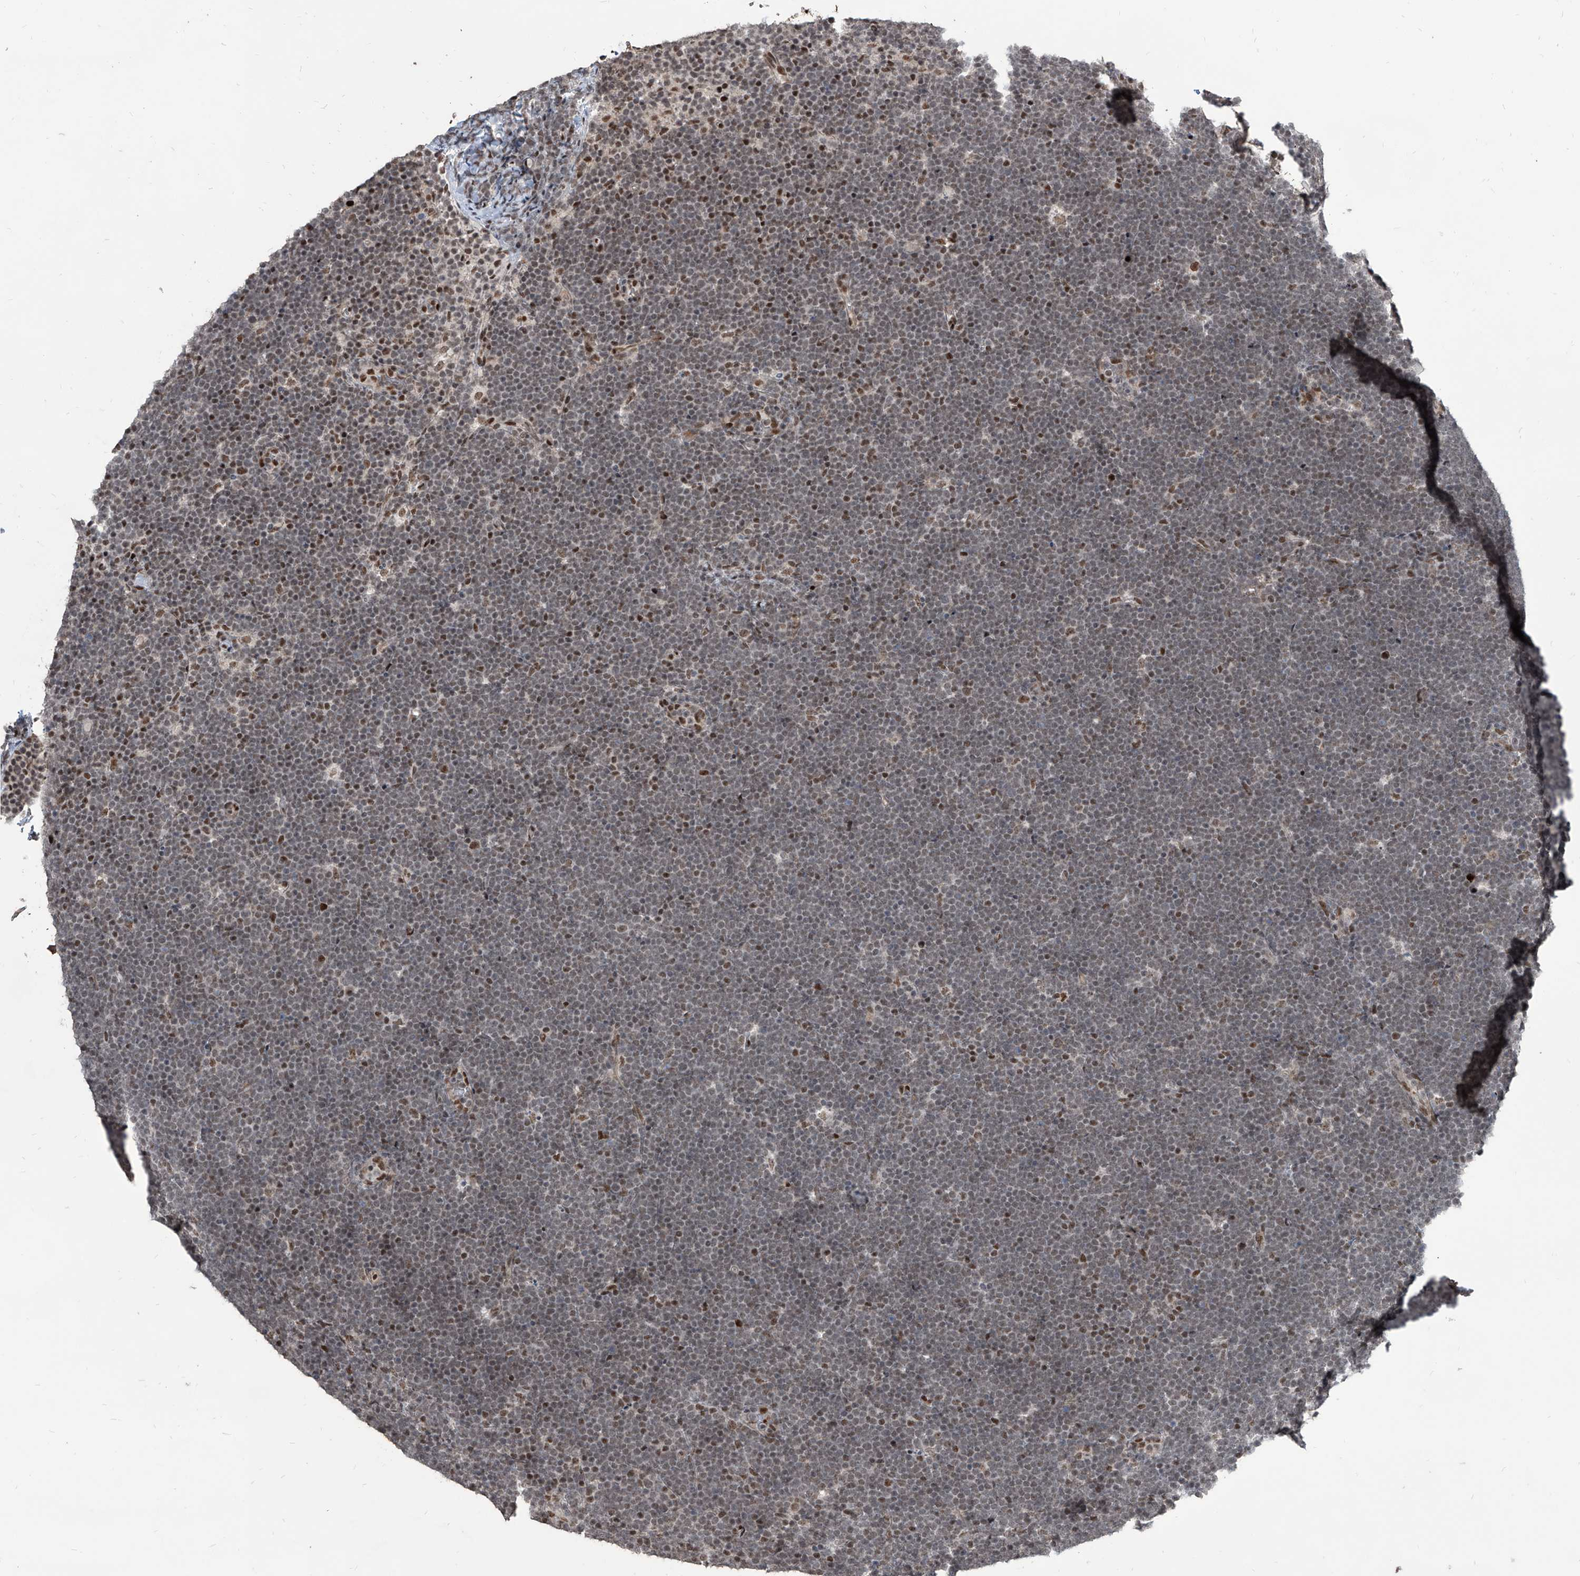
{"staining": {"intensity": "moderate", "quantity": "25%-75%", "location": "nuclear"}, "tissue": "lymphoma", "cell_type": "Tumor cells", "image_type": "cancer", "snomed": [{"axis": "morphology", "description": "Malignant lymphoma, non-Hodgkin's type, High grade"}, {"axis": "topography", "description": "Lymph node"}], "caption": "This histopathology image exhibits high-grade malignant lymphoma, non-Hodgkin's type stained with immunohistochemistry (IHC) to label a protein in brown. The nuclear of tumor cells show moderate positivity for the protein. Nuclei are counter-stained blue.", "gene": "IRF2", "patient": {"sex": "male", "age": 13}}